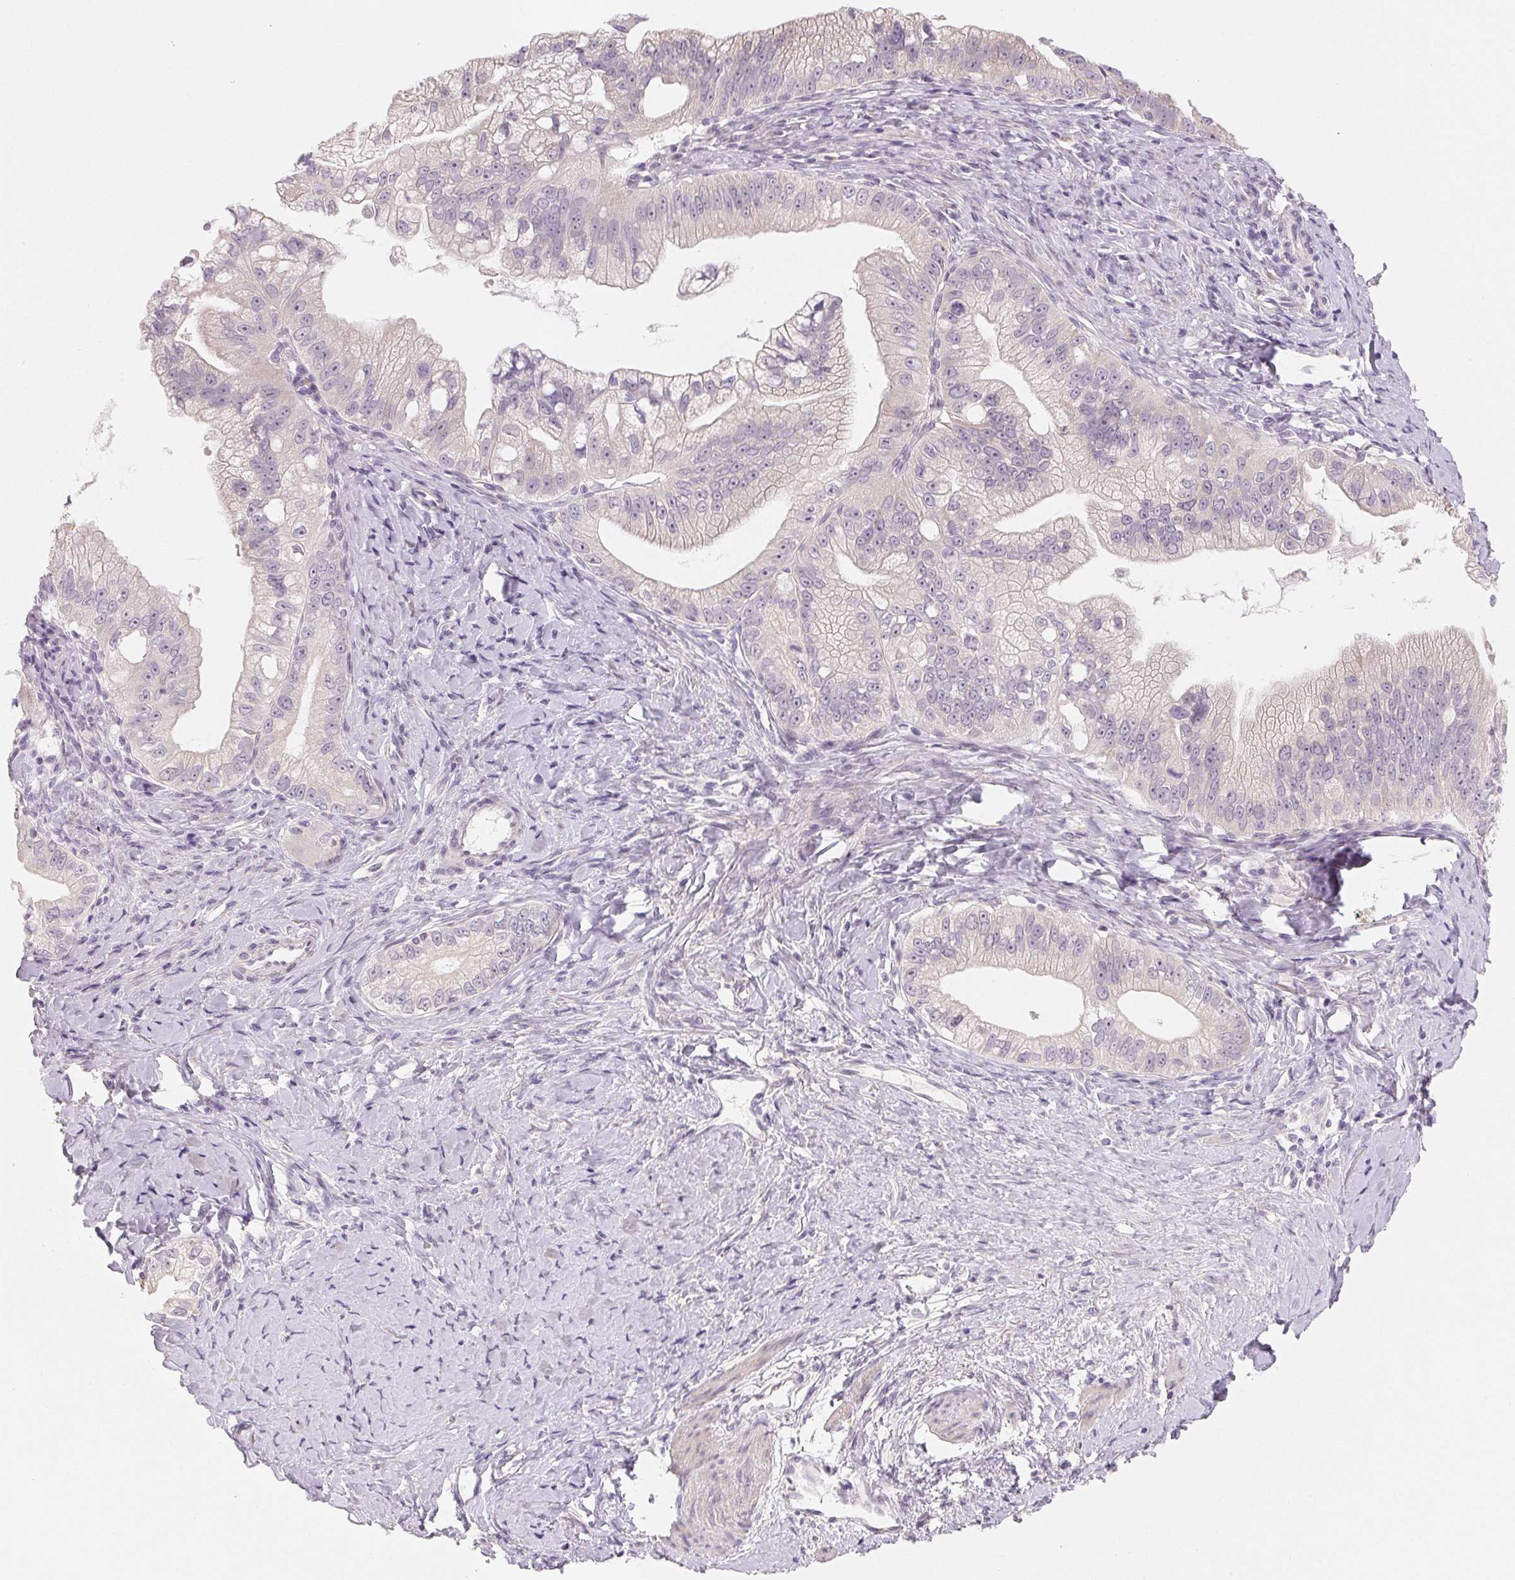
{"staining": {"intensity": "negative", "quantity": "none", "location": "none"}, "tissue": "pancreatic cancer", "cell_type": "Tumor cells", "image_type": "cancer", "snomed": [{"axis": "morphology", "description": "Adenocarcinoma, NOS"}, {"axis": "topography", "description": "Pancreas"}], "caption": "IHC of pancreatic cancer exhibits no positivity in tumor cells.", "gene": "MYBL1", "patient": {"sex": "male", "age": 70}}